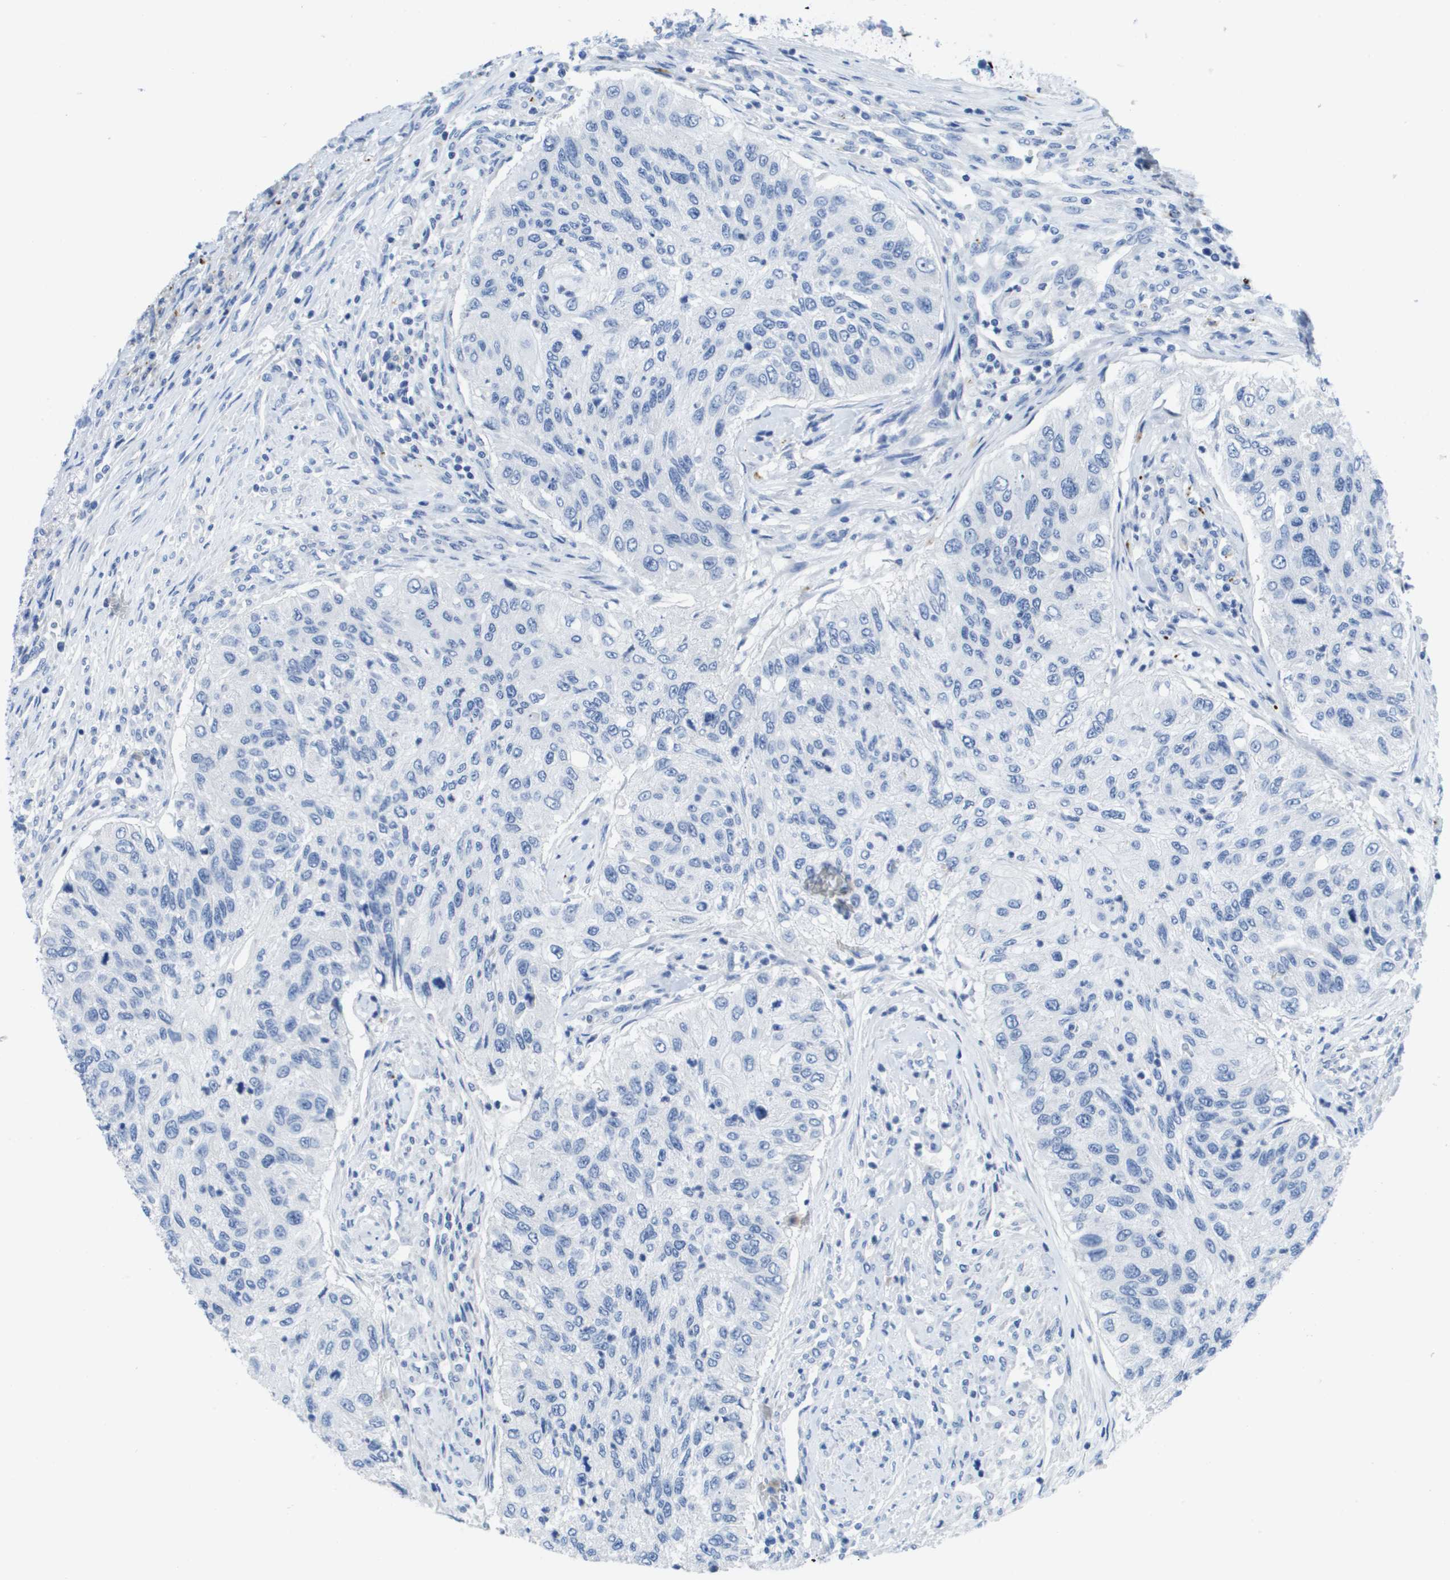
{"staining": {"intensity": "negative", "quantity": "none", "location": "none"}, "tissue": "urothelial cancer", "cell_type": "Tumor cells", "image_type": "cancer", "snomed": [{"axis": "morphology", "description": "Urothelial carcinoma, High grade"}, {"axis": "topography", "description": "Urinary bladder"}], "caption": "A photomicrograph of human urothelial cancer is negative for staining in tumor cells.", "gene": "MS4A1", "patient": {"sex": "female", "age": 60}}